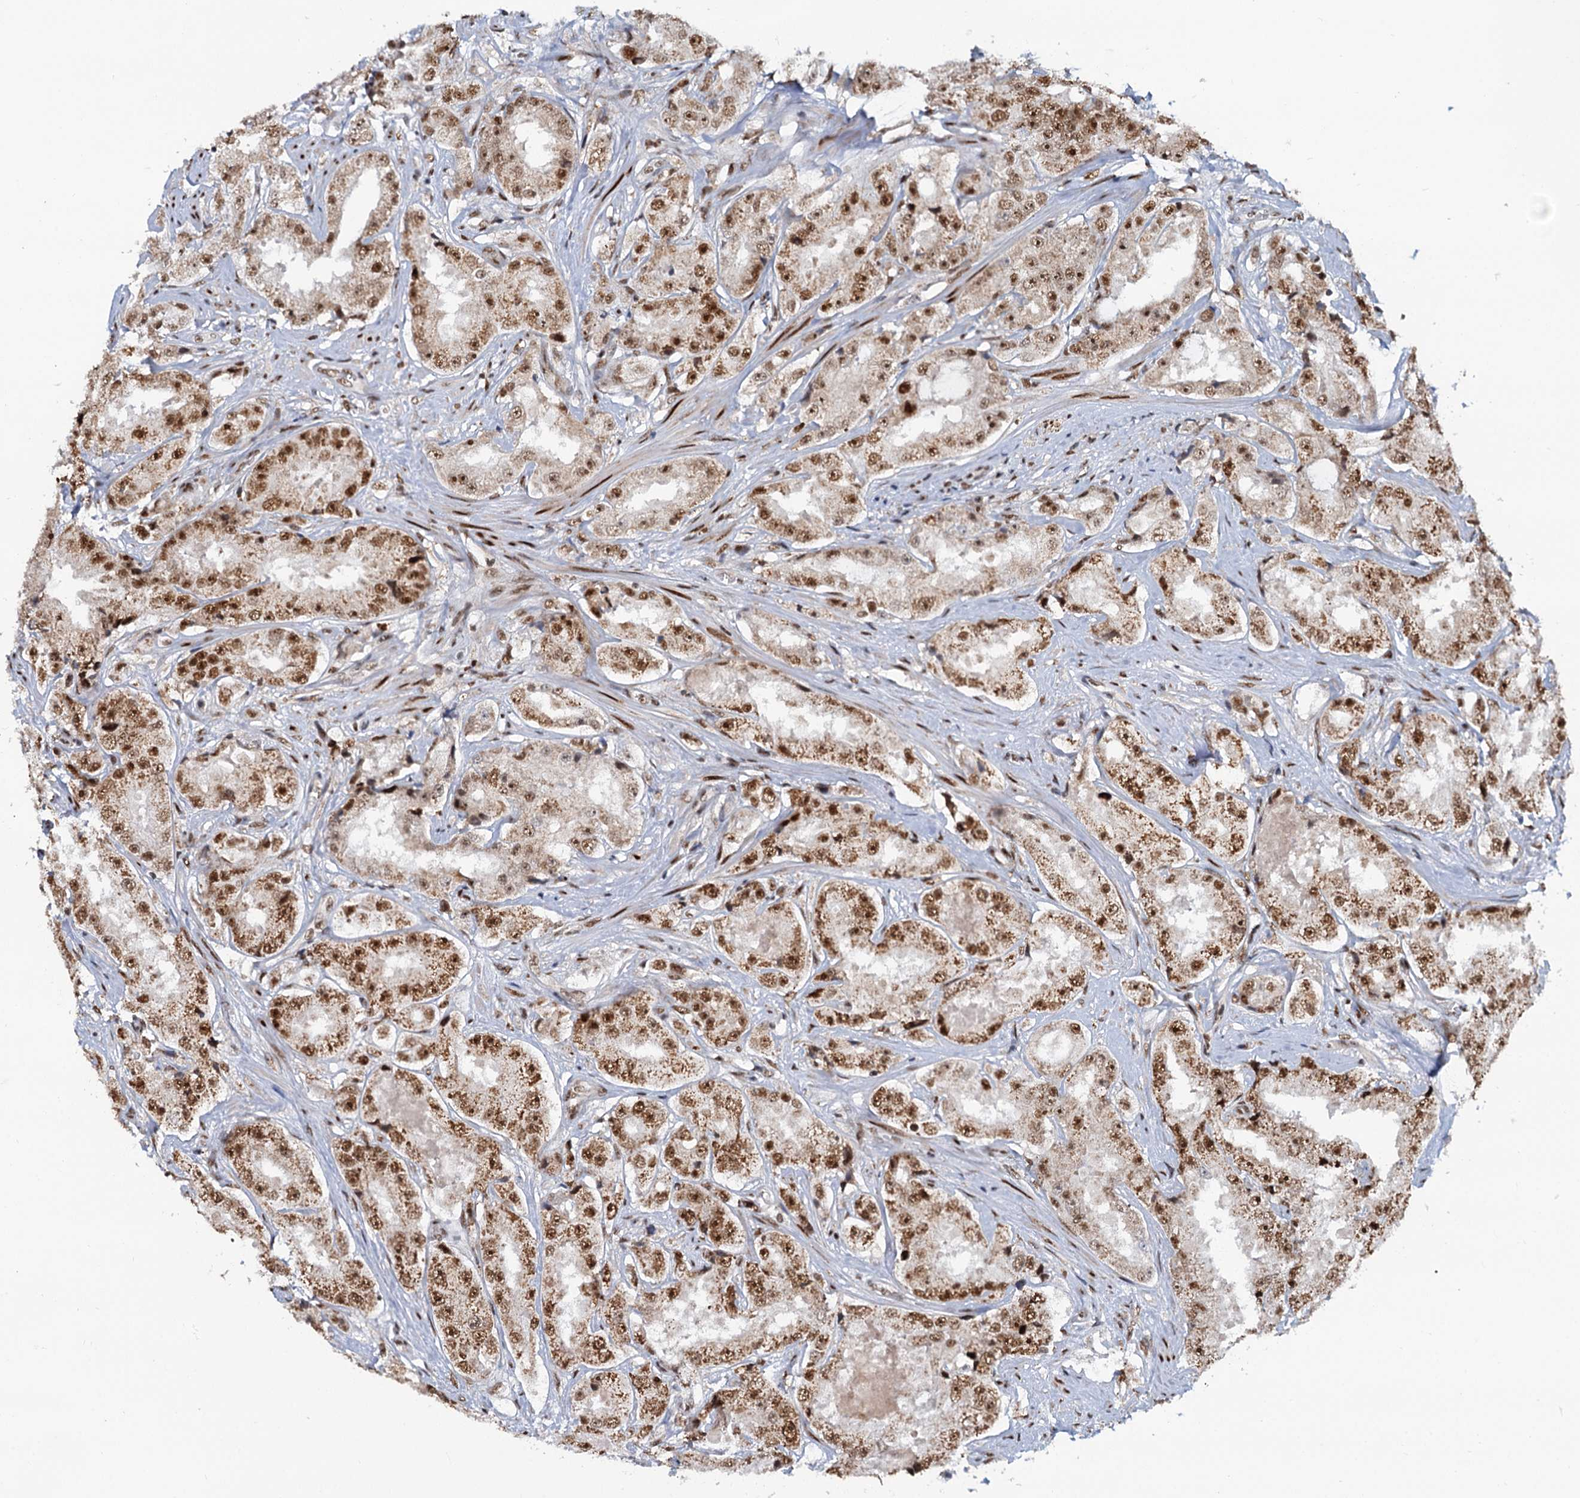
{"staining": {"intensity": "moderate", "quantity": "25%-75%", "location": "nuclear"}, "tissue": "prostate cancer", "cell_type": "Tumor cells", "image_type": "cancer", "snomed": [{"axis": "morphology", "description": "Adenocarcinoma, High grade"}, {"axis": "topography", "description": "Prostate"}], "caption": "Protein staining of prostate cancer (adenocarcinoma (high-grade)) tissue demonstrates moderate nuclear staining in approximately 25%-75% of tumor cells. The protein of interest is shown in brown color, while the nuclei are stained blue.", "gene": "WBP4", "patient": {"sex": "male", "age": 73}}